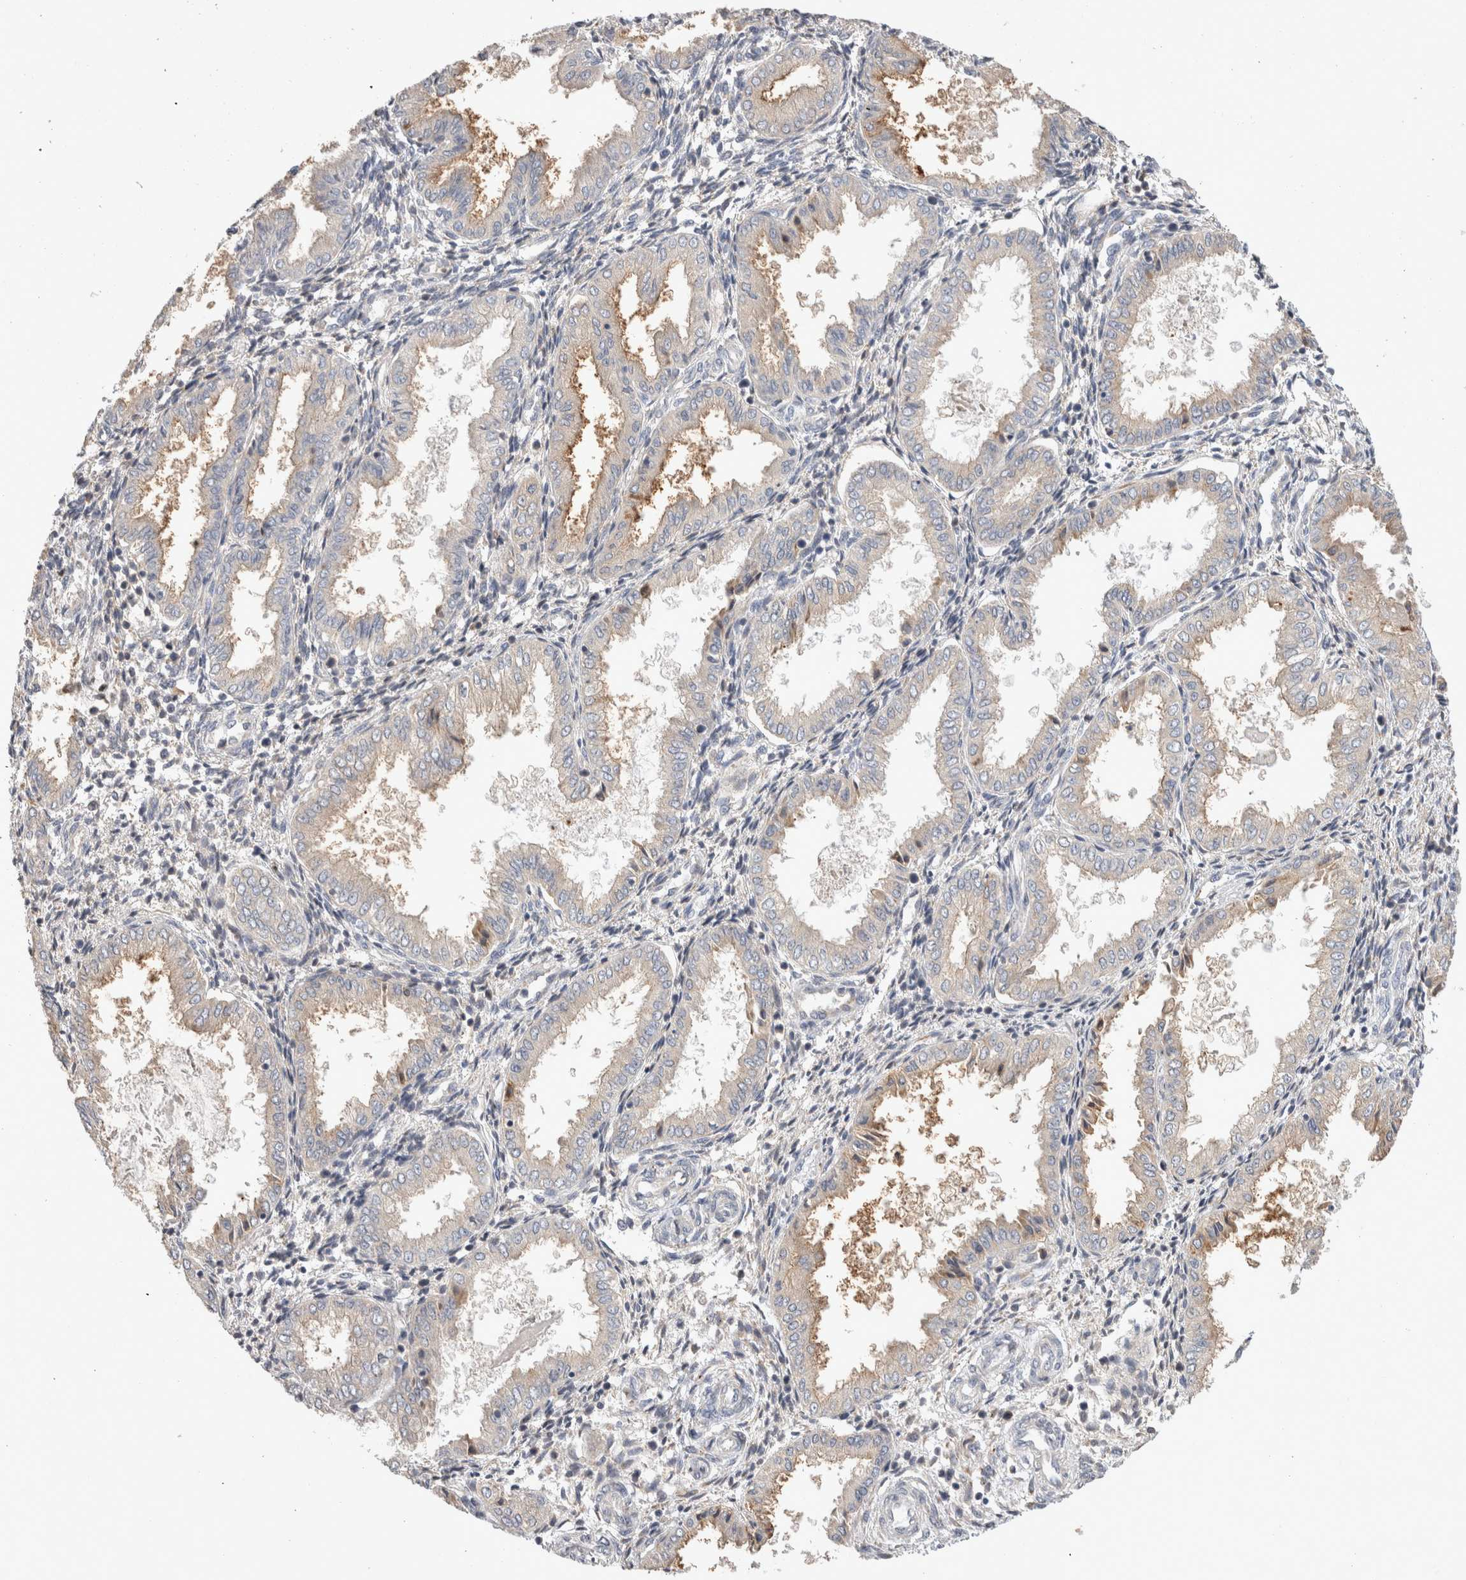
{"staining": {"intensity": "weak", "quantity": "<25%", "location": "cytoplasmic/membranous"}, "tissue": "endometrium", "cell_type": "Cells in endometrial stroma", "image_type": "normal", "snomed": [{"axis": "morphology", "description": "Normal tissue, NOS"}, {"axis": "topography", "description": "Endometrium"}], "caption": "DAB (3,3'-diaminobenzidine) immunohistochemical staining of unremarkable human endometrium displays no significant positivity in cells in endometrial stroma.", "gene": "TRMT9B", "patient": {"sex": "female", "age": 33}}